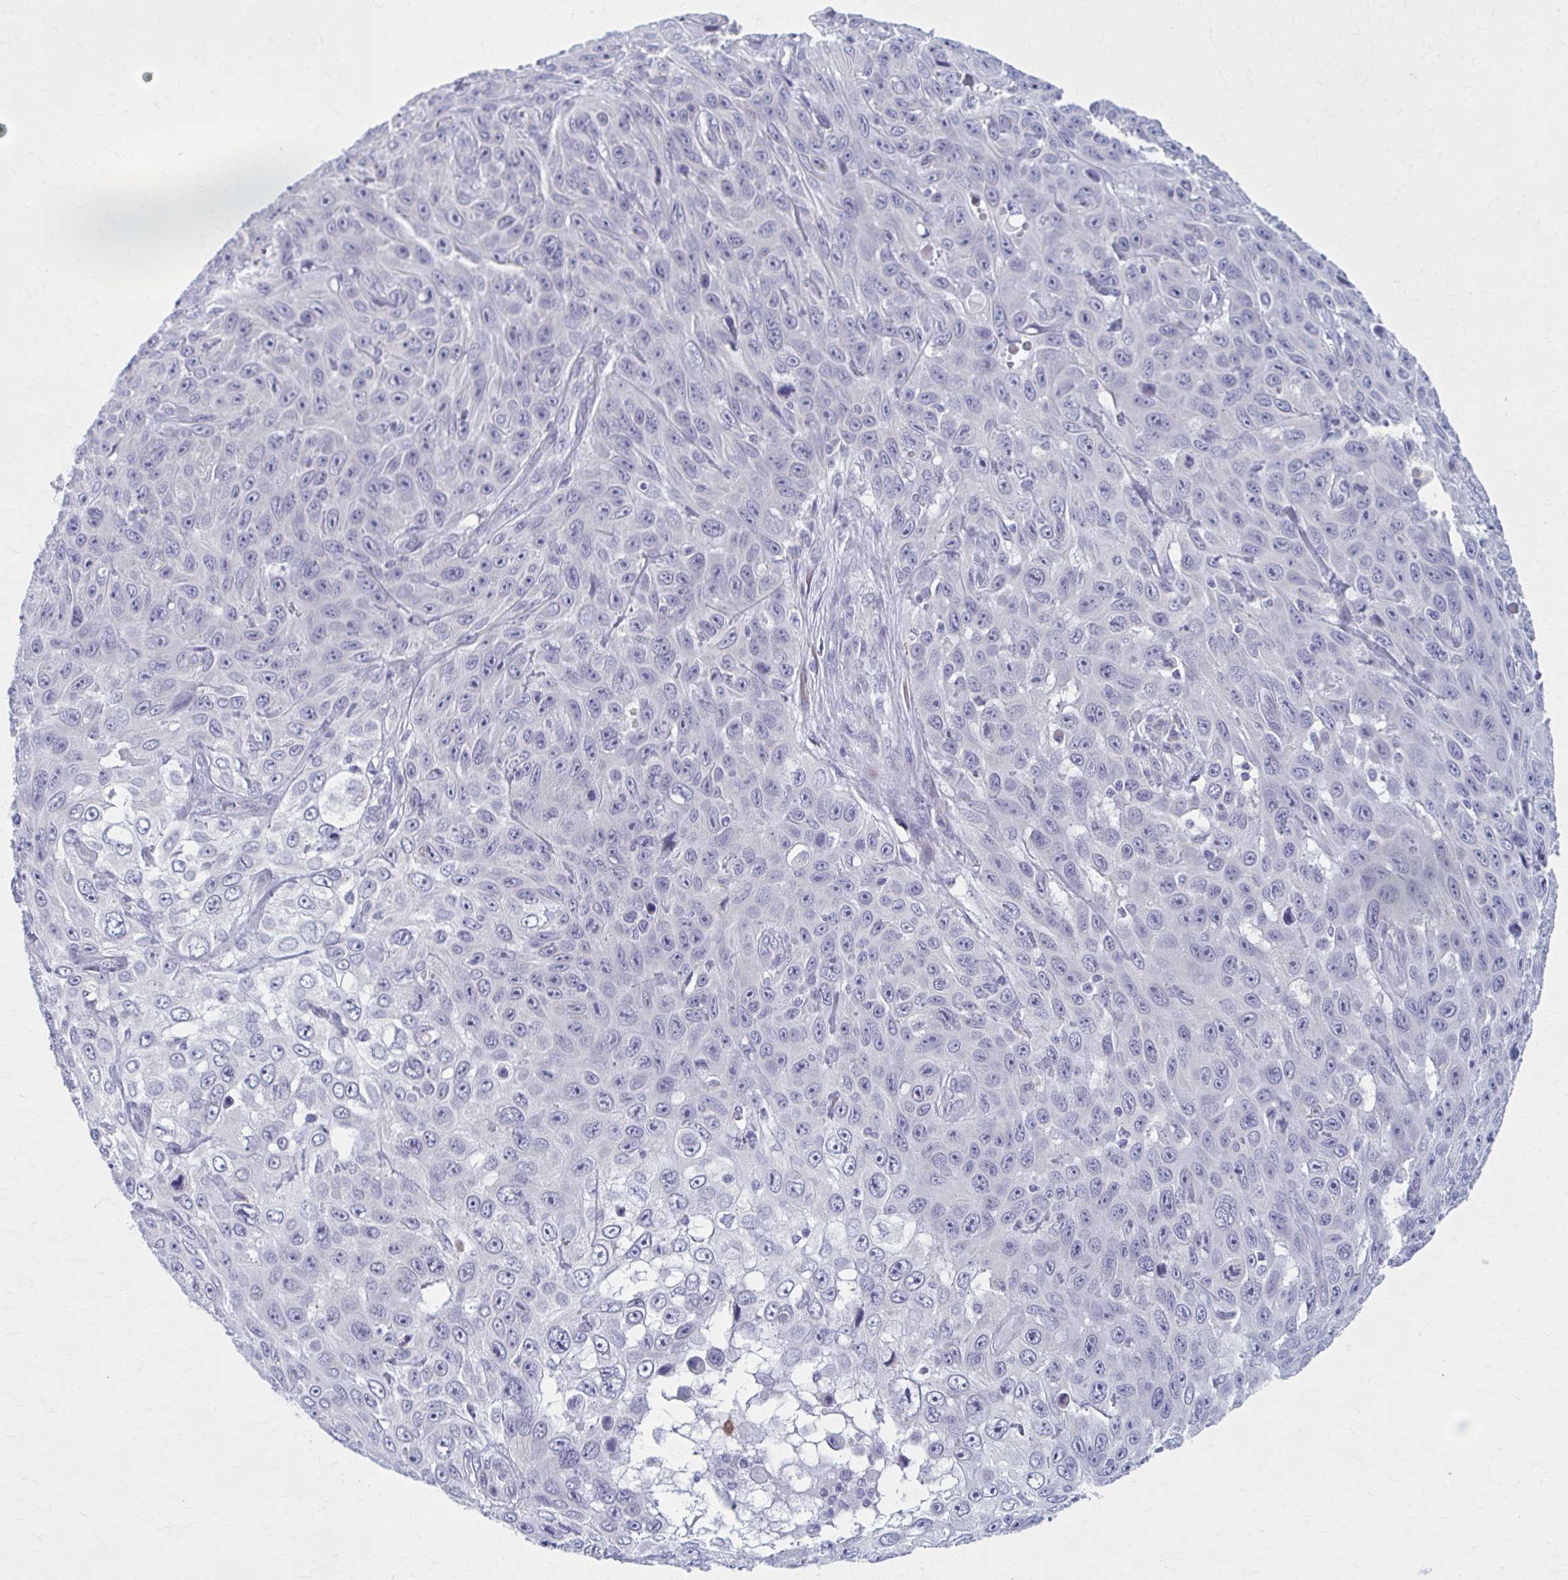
{"staining": {"intensity": "negative", "quantity": "none", "location": "none"}, "tissue": "skin cancer", "cell_type": "Tumor cells", "image_type": "cancer", "snomed": [{"axis": "morphology", "description": "Squamous cell carcinoma, NOS"}, {"axis": "topography", "description": "Skin"}], "caption": "Immunohistochemistry (IHC) micrograph of neoplastic tissue: skin cancer stained with DAB reveals no significant protein expression in tumor cells.", "gene": "CCDC105", "patient": {"sex": "male", "age": 82}}